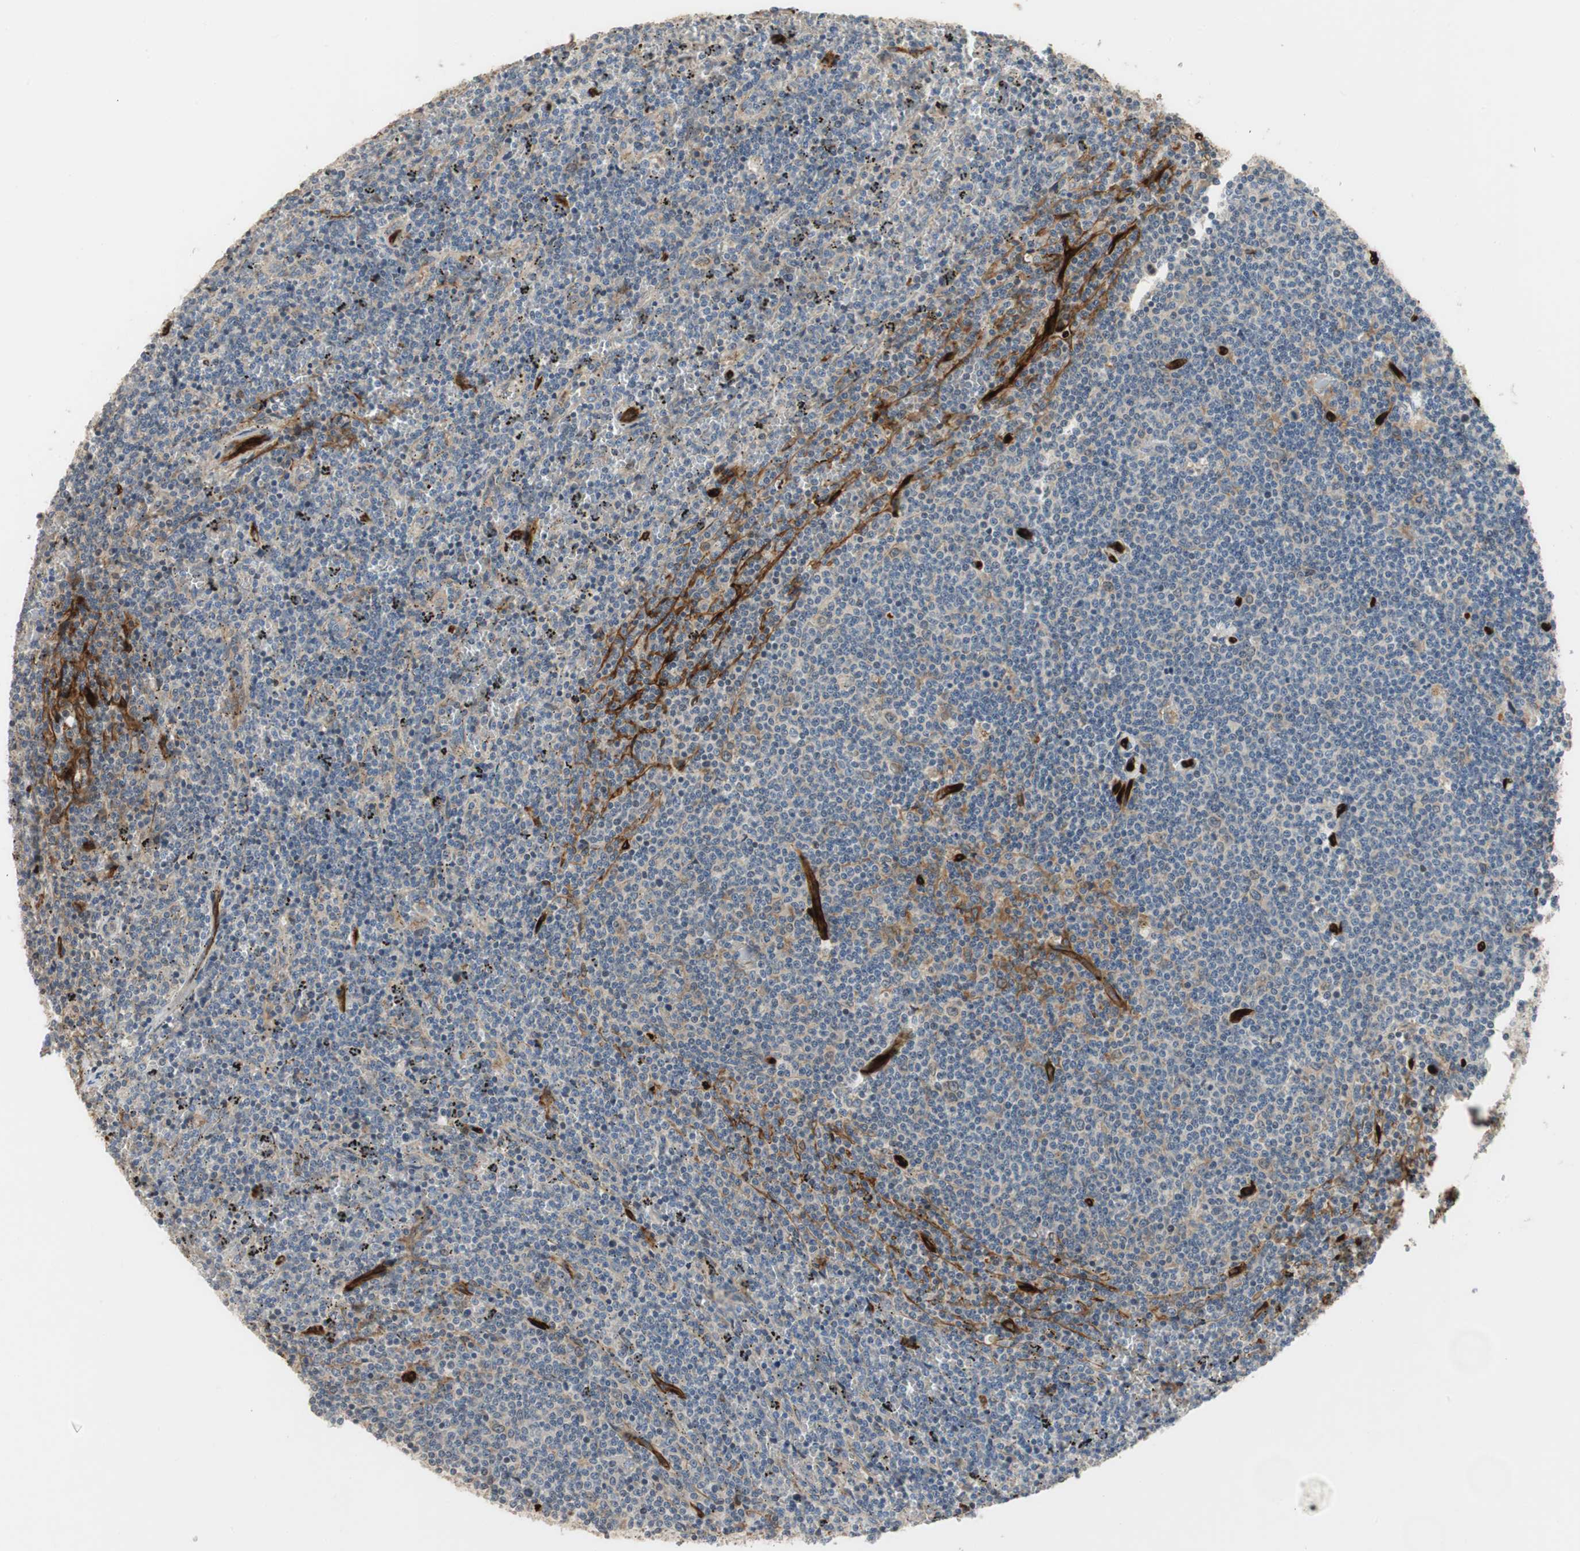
{"staining": {"intensity": "negative", "quantity": "none", "location": "none"}, "tissue": "lymphoma", "cell_type": "Tumor cells", "image_type": "cancer", "snomed": [{"axis": "morphology", "description": "Malignant lymphoma, non-Hodgkin's type, Low grade"}, {"axis": "topography", "description": "Spleen"}], "caption": "This is an IHC photomicrograph of lymphoma. There is no staining in tumor cells.", "gene": "ALPL", "patient": {"sex": "female", "age": 50}}